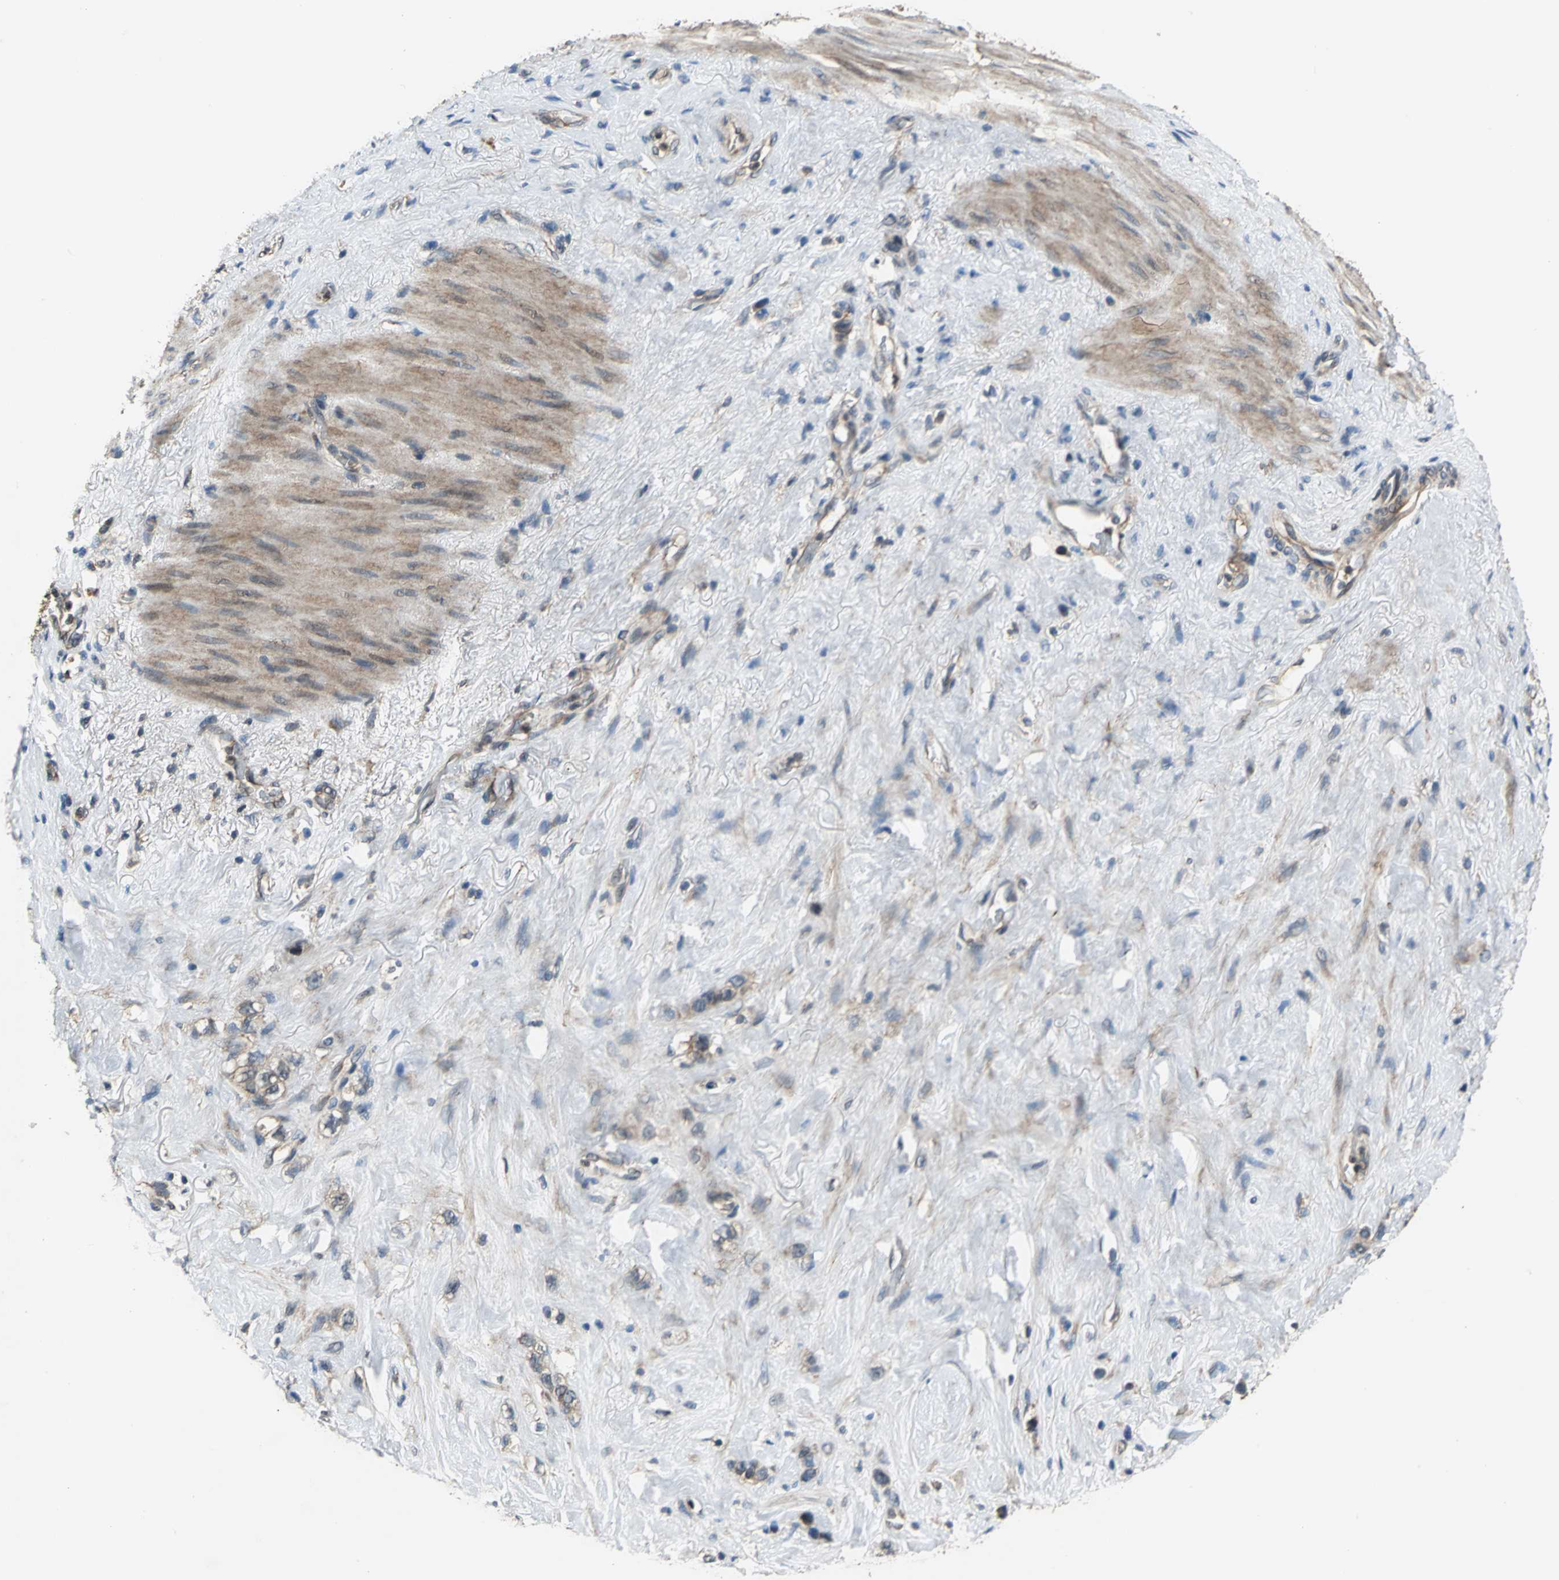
{"staining": {"intensity": "weak", "quantity": ">75%", "location": "cytoplasmic/membranous"}, "tissue": "stomach cancer", "cell_type": "Tumor cells", "image_type": "cancer", "snomed": [{"axis": "morphology", "description": "Normal tissue, NOS"}, {"axis": "morphology", "description": "Adenocarcinoma, NOS"}, {"axis": "morphology", "description": "Adenocarcinoma, High grade"}, {"axis": "topography", "description": "Stomach, upper"}, {"axis": "topography", "description": "Stomach"}], "caption": "Immunohistochemistry (IHC) staining of stomach cancer (adenocarcinoma), which displays low levels of weak cytoplasmic/membranous positivity in approximately >75% of tumor cells indicating weak cytoplasmic/membranous protein staining. The staining was performed using DAB (brown) for protein detection and nuclei were counterstained in hematoxylin (blue).", "gene": "EIF2B2", "patient": {"sex": "female", "age": 65}}